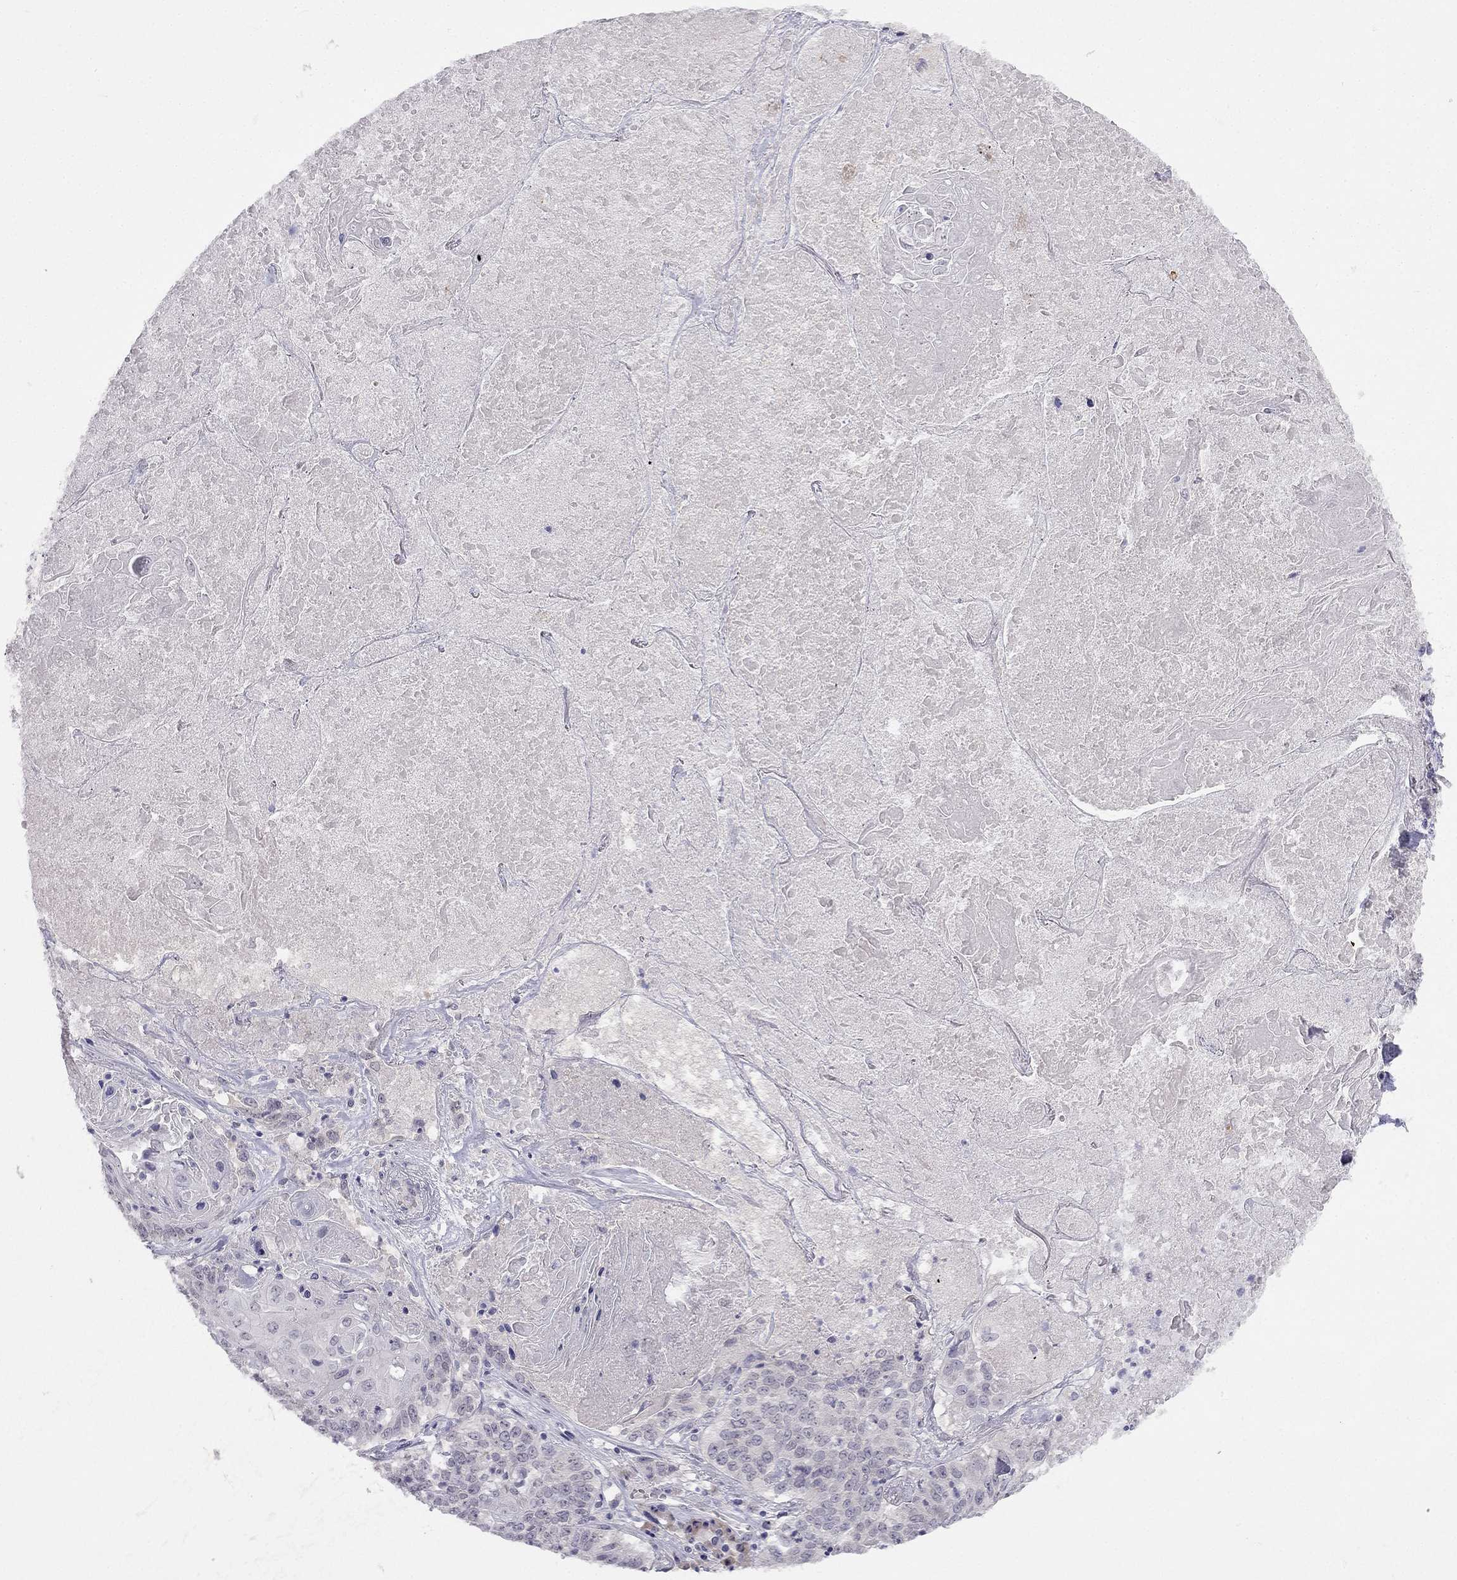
{"staining": {"intensity": "negative", "quantity": "none", "location": "none"}, "tissue": "lung cancer", "cell_type": "Tumor cells", "image_type": "cancer", "snomed": [{"axis": "morphology", "description": "Squamous cell carcinoma, NOS"}, {"axis": "topography", "description": "Lung"}], "caption": "A high-resolution micrograph shows immunohistochemistry (IHC) staining of lung cancer (squamous cell carcinoma), which reveals no significant staining in tumor cells.", "gene": "C16orf89", "patient": {"sex": "male", "age": 64}}